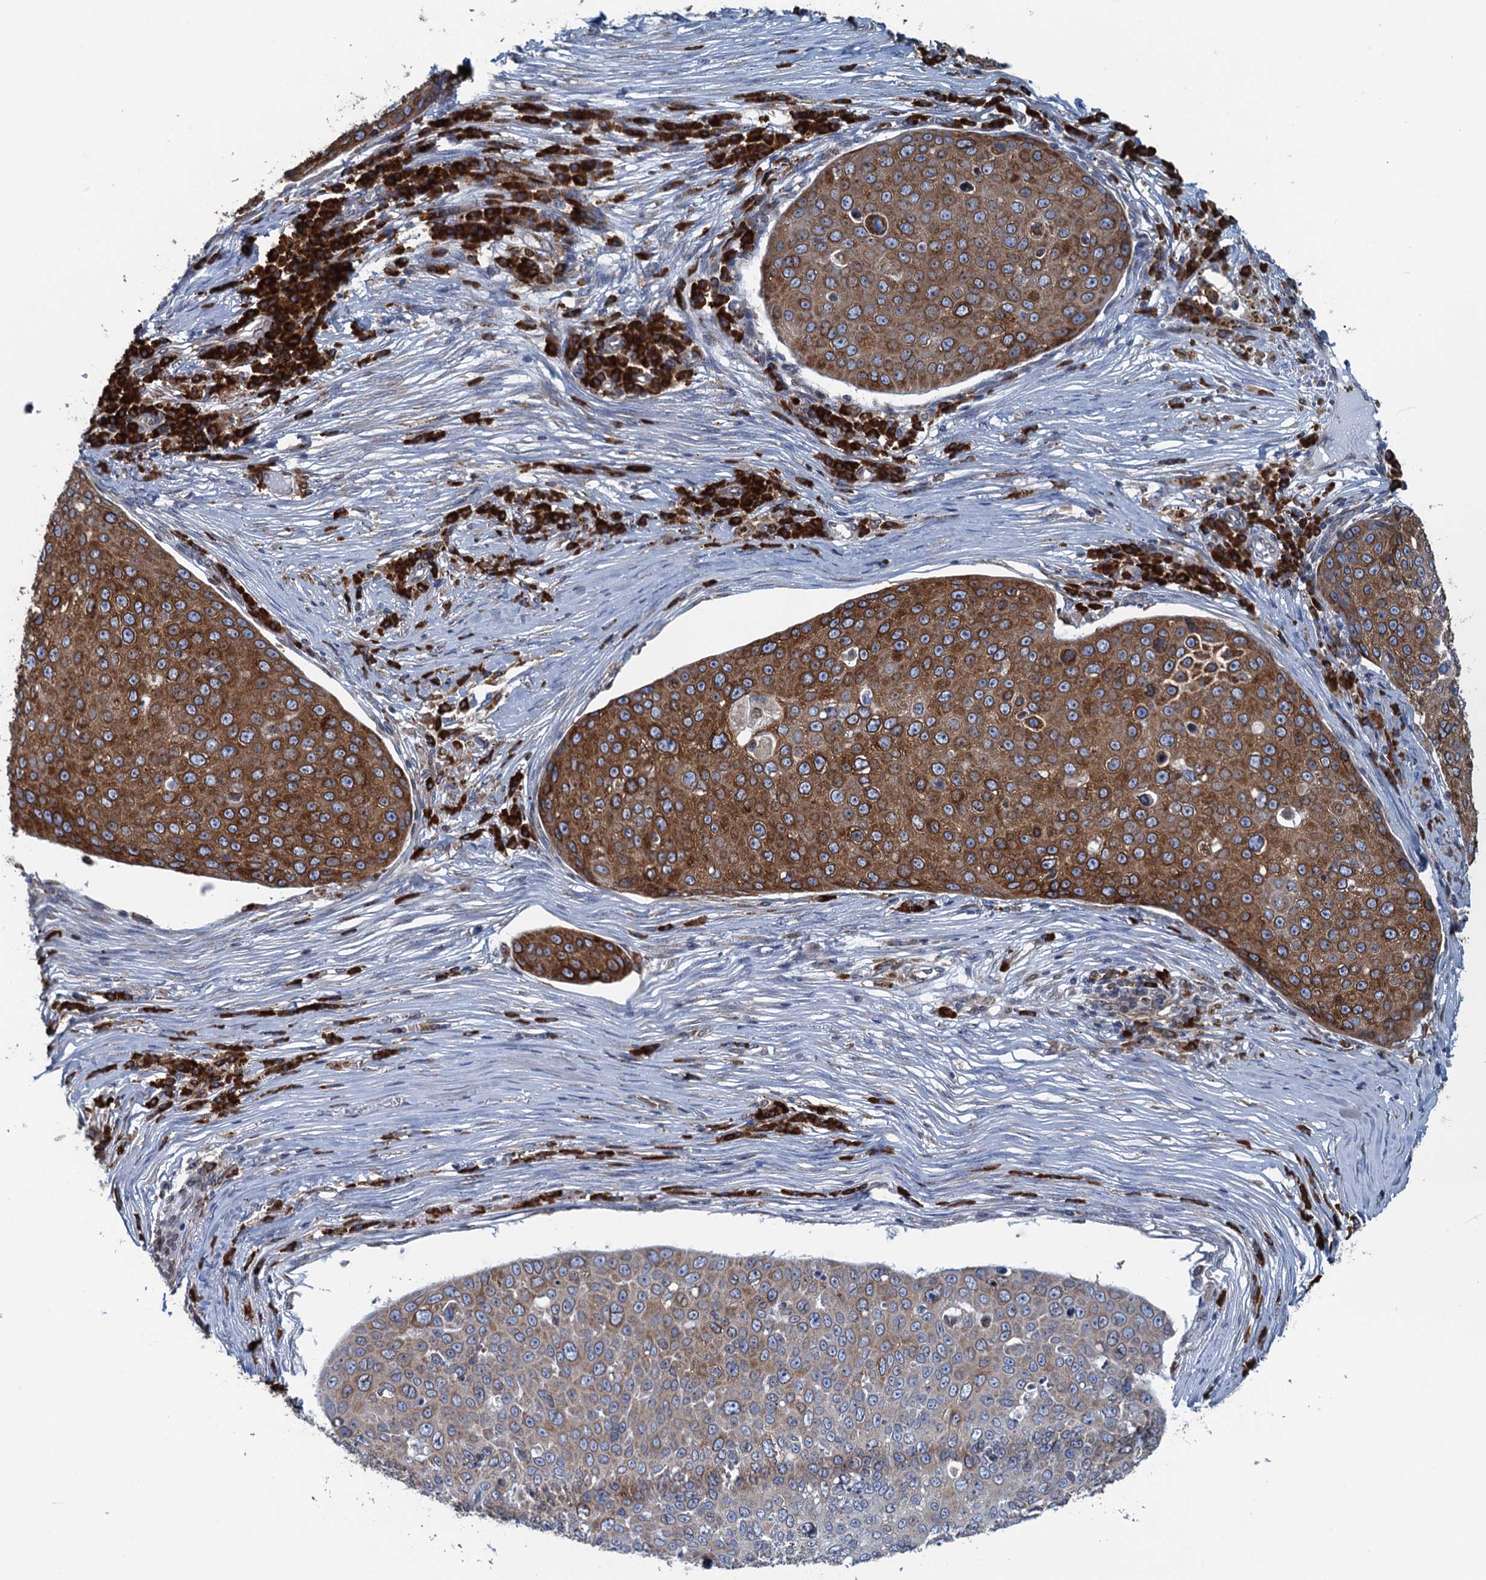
{"staining": {"intensity": "strong", "quantity": ">75%", "location": "cytoplasmic/membranous"}, "tissue": "skin cancer", "cell_type": "Tumor cells", "image_type": "cancer", "snomed": [{"axis": "morphology", "description": "Squamous cell carcinoma, NOS"}, {"axis": "topography", "description": "Skin"}], "caption": "IHC staining of skin cancer (squamous cell carcinoma), which reveals high levels of strong cytoplasmic/membranous positivity in approximately >75% of tumor cells indicating strong cytoplasmic/membranous protein positivity. The staining was performed using DAB (brown) for protein detection and nuclei were counterstained in hematoxylin (blue).", "gene": "TMEM205", "patient": {"sex": "male", "age": 71}}